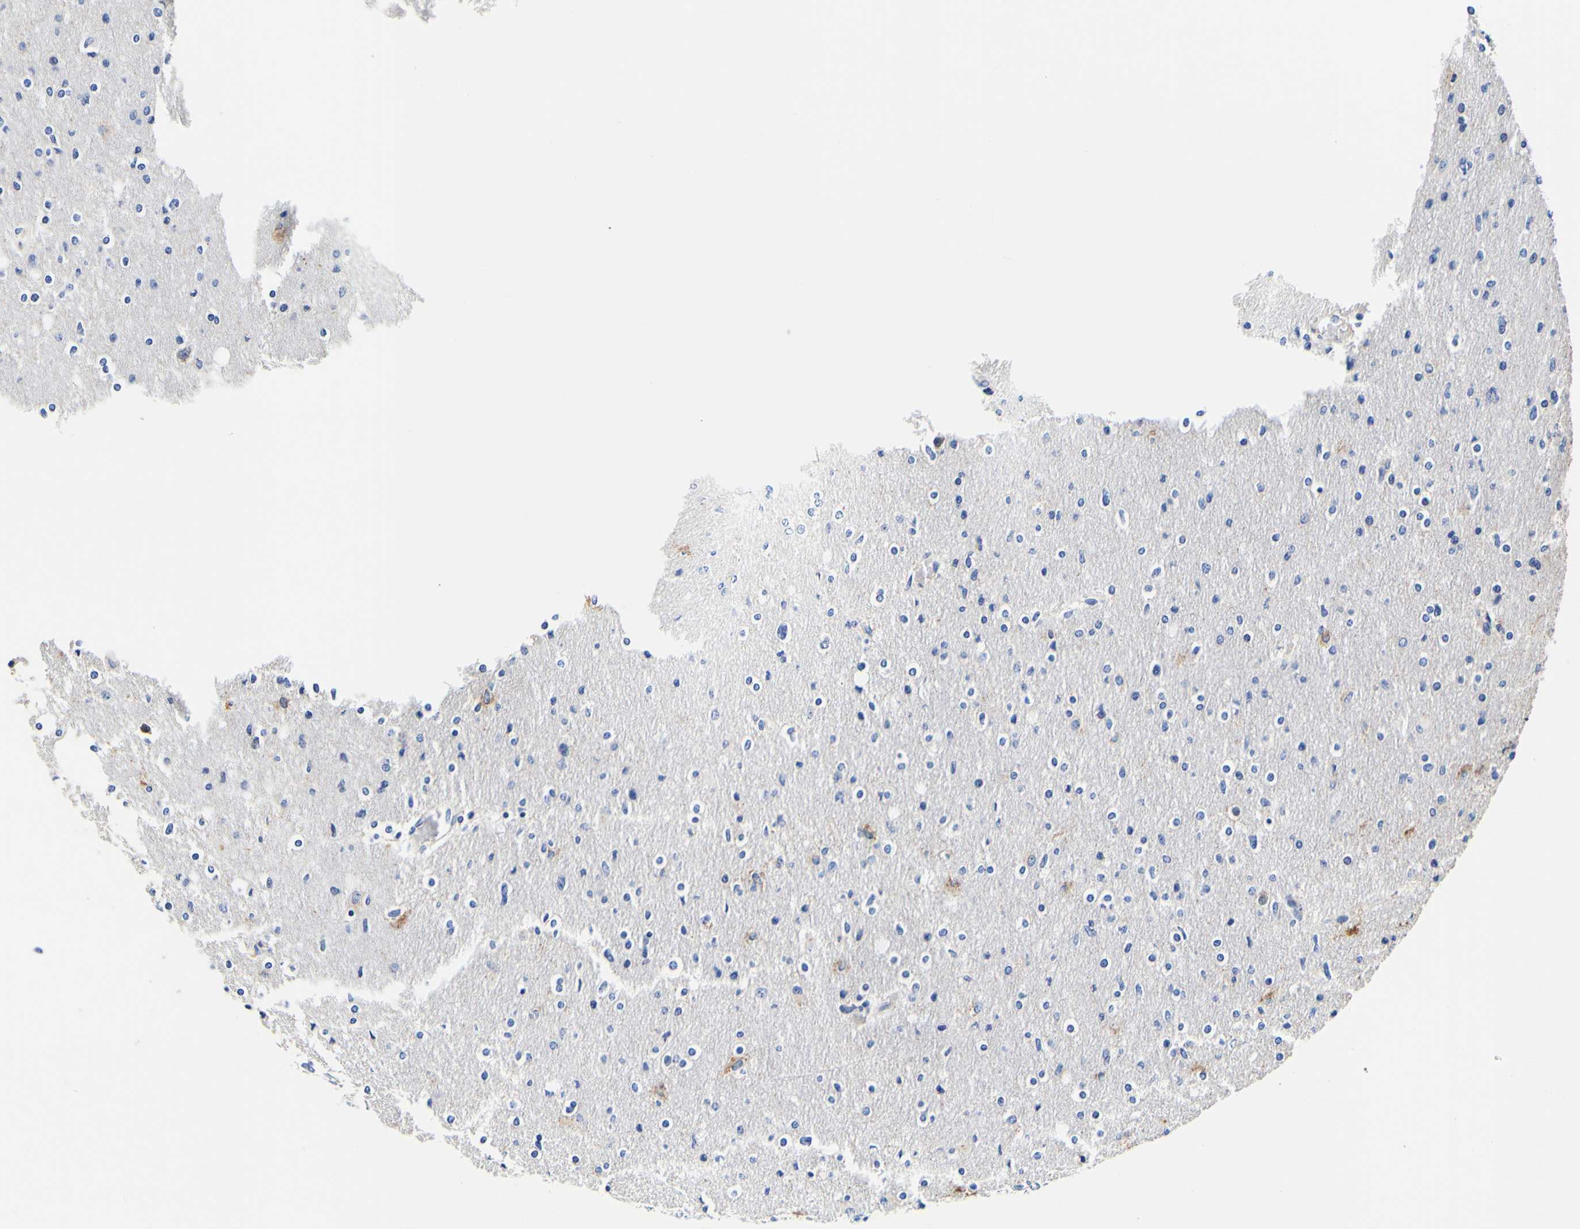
{"staining": {"intensity": "weak", "quantity": "<25%", "location": "cytoplasmic/membranous"}, "tissue": "glioma", "cell_type": "Tumor cells", "image_type": "cancer", "snomed": [{"axis": "morphology", "description": "Glioma, malignant, High grade"}, {"axis": "topography", "description": "Cerebral cortex"}], "caption": "Tumor cells are negative for protein expression in human malignant glioma (high-grade).", "gene": "CAMK4", "patient": {"sex": "female", "age": 36}}